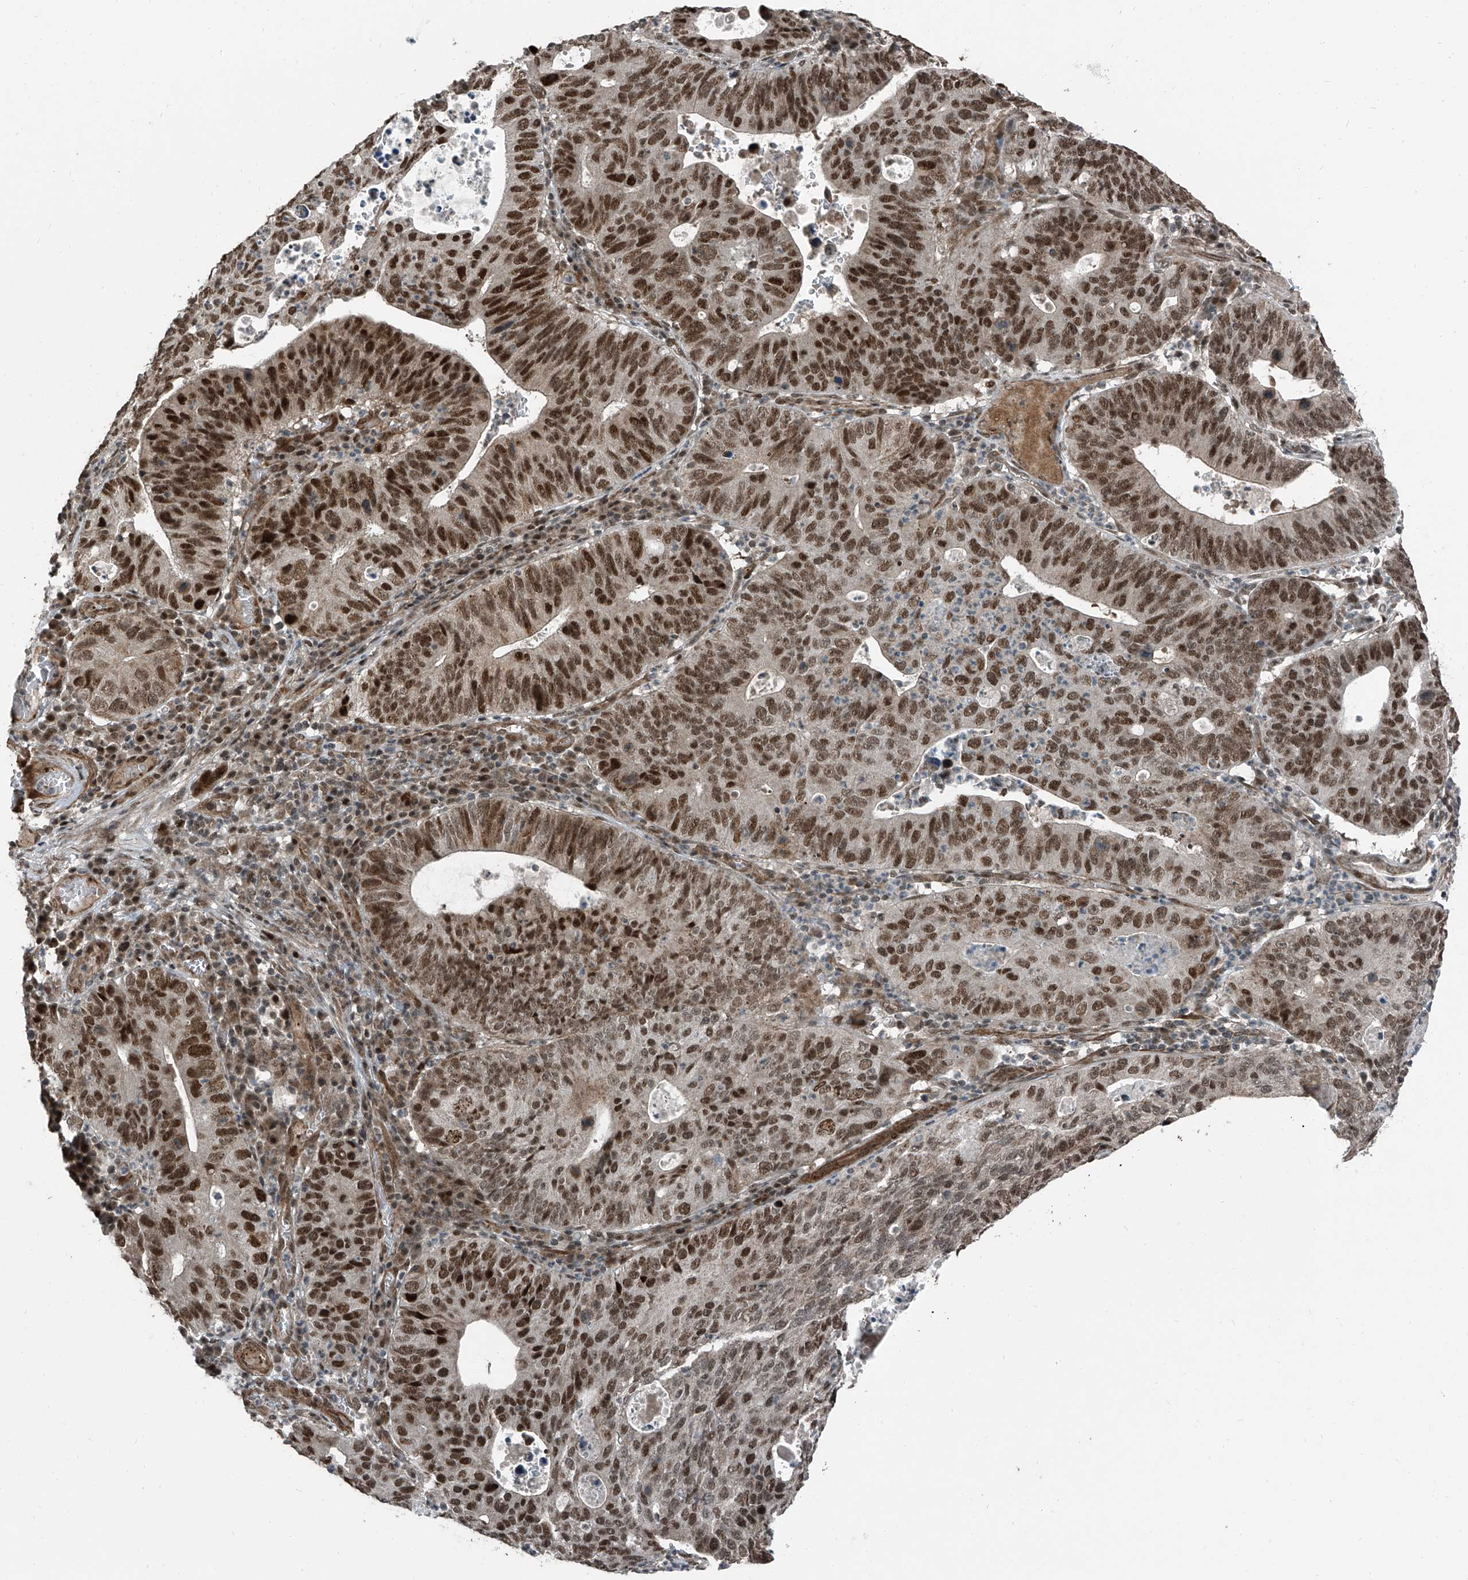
{"staining": {"intensity": "strong", "quantity": ">75%", "location": "nuclear"}, "tissue": "stomach cancer", "cell_type": "Tumor cells", "image_type": "cancer", "snomed": [{"axis": "morphology", "description": "Adenocarcinoma, NOS"}, {"axis": "topography", "description": "Stomach"}], "caption": "This is an image of immunohistochemistry (IHC) staining of stomach cancer (adenocarcinoma), which shows strong expression in the nuclear of tumor cells.", "gene": "ZNF570", "patient": {"sex": "male", "age": 59}}